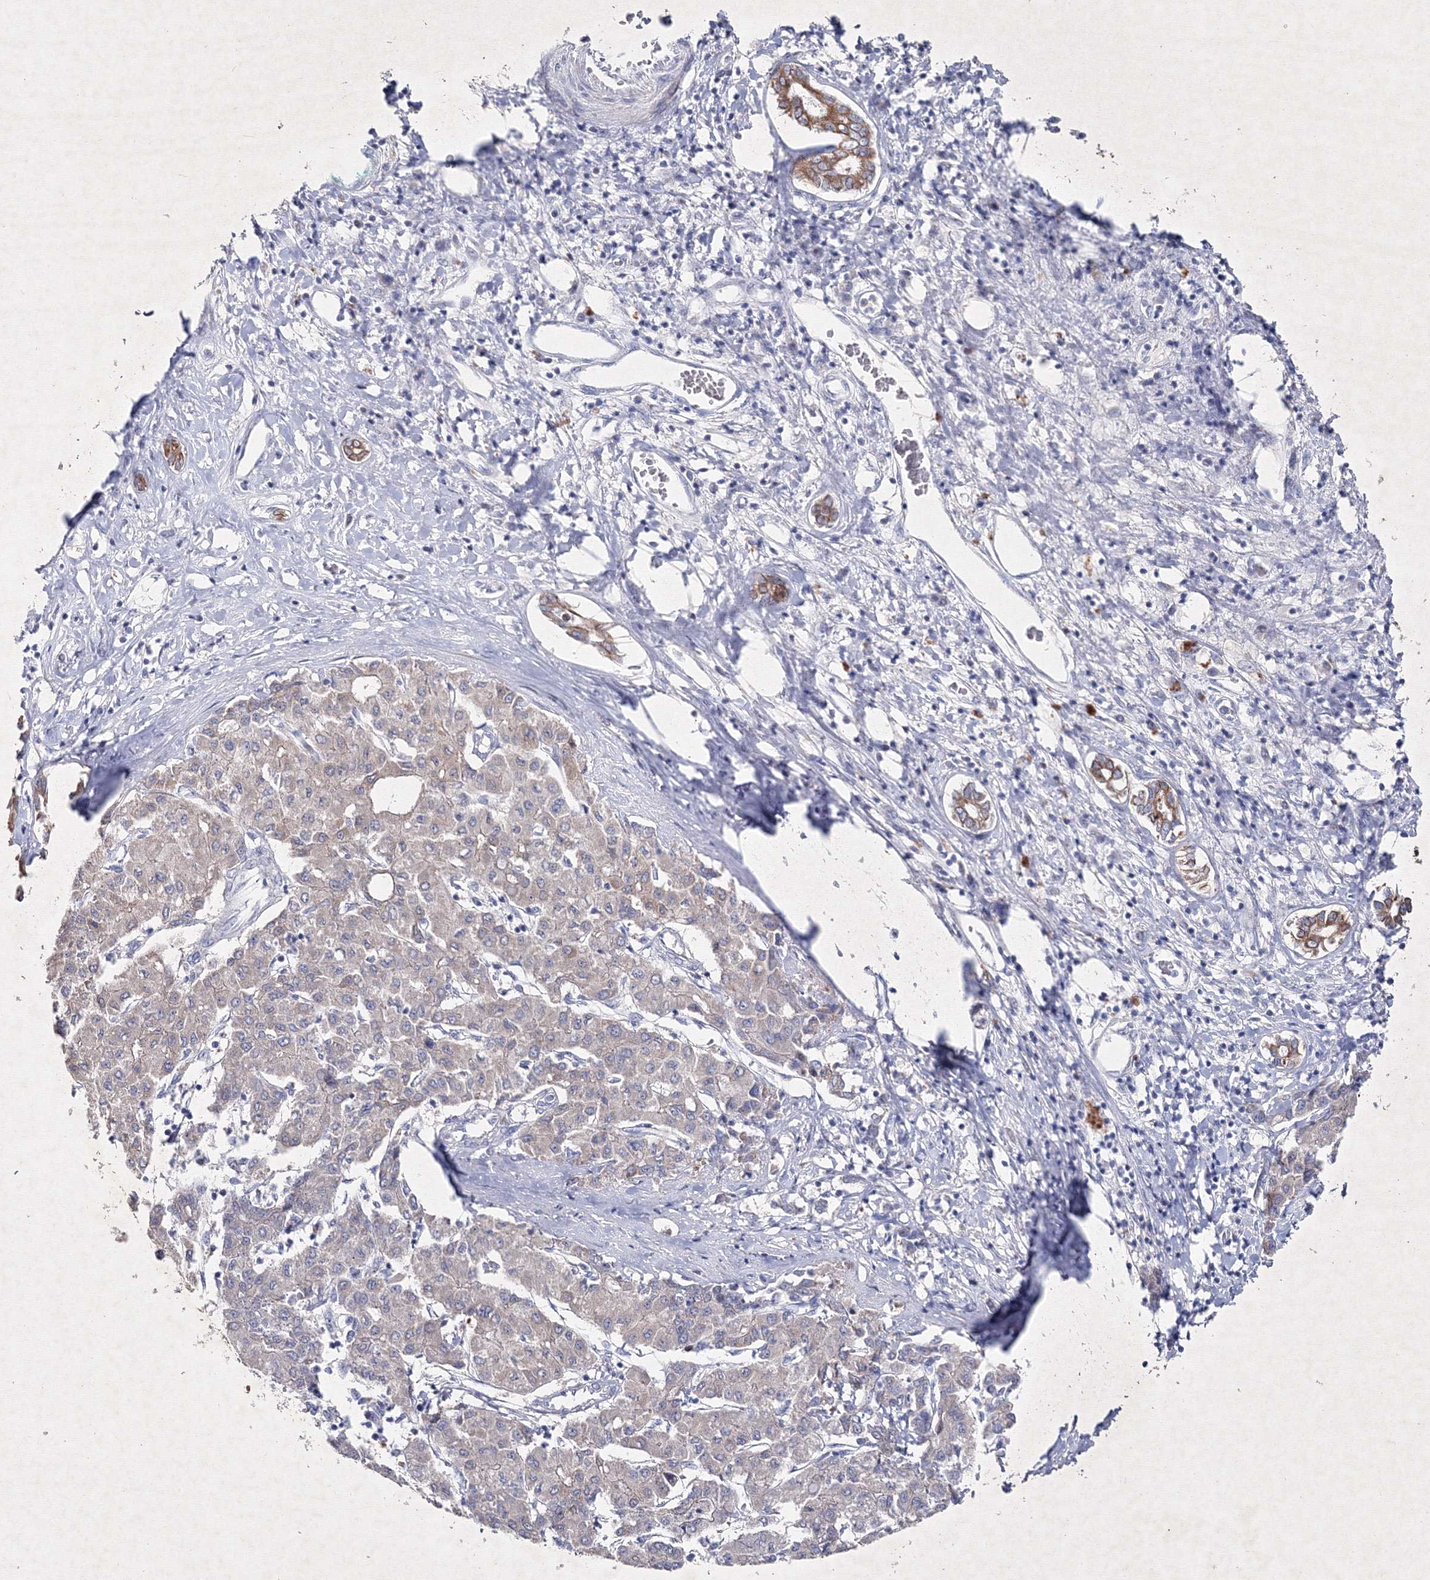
{"staining": {"intensity": "weak", "quantity": "<25%", "location": "cytoplasmic/membranous"}, "tissue": "liver cancer", "cell_type": "Tumor cells", "image_type": "cancer", "snomed": [{"axis": "morphology", "description": "Carcinoma, Hepatocellular, NOS"}, {"axis": "topography", "description": "Liver"}], "caption": "This is a photomicrograph of immunohistochemistry staining of liver hepatocellular carcinoma, which shows no staining in tumor cells.", "gene": "SMIM29", "patient": {"sex": "male", "age": 65}}